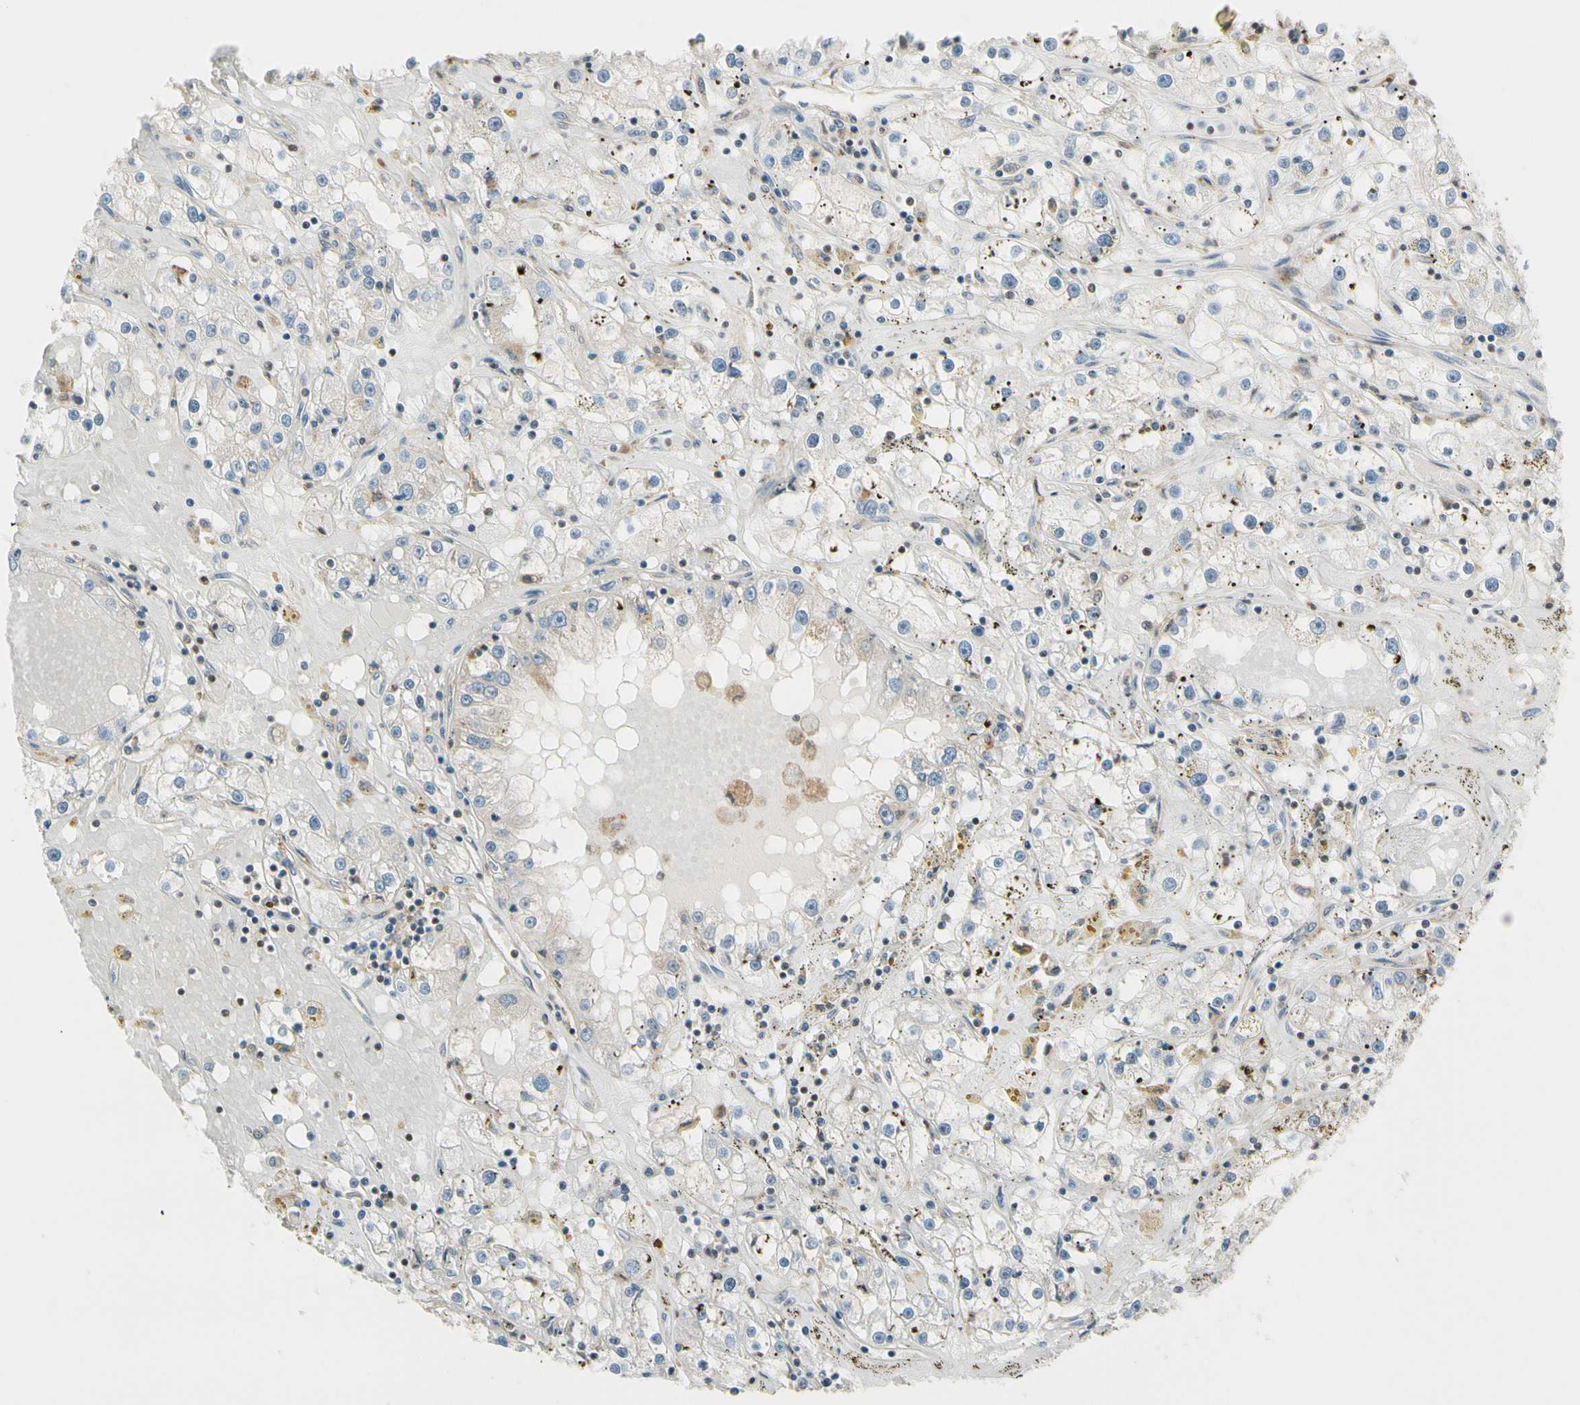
{"staining": {"intensity": "weak", "quantity": "<25%", "location": "cytoplasmic/membranous"}, "tissue": "renal cancer", "cell_type": "Tumor cells", "image_type": "cancer", "snomed": [{"axis": "morphology", "description": "Adenocarcinoma, NOS"}, {"axis": "topography", "description": "Kidney"}], "caption": "The photomicrograph shows no significant positivity in tumor cells of renal adenocarcinoma. The staining was performed using DAB (3,3'-diaminobenzidine) to visualize the protein expression in brown, while the nuclei were stained in blue with hematoxylin (Magnification: 20x).", "gene": "DAXX", "patient": {"sex": "male", "age": 56}}